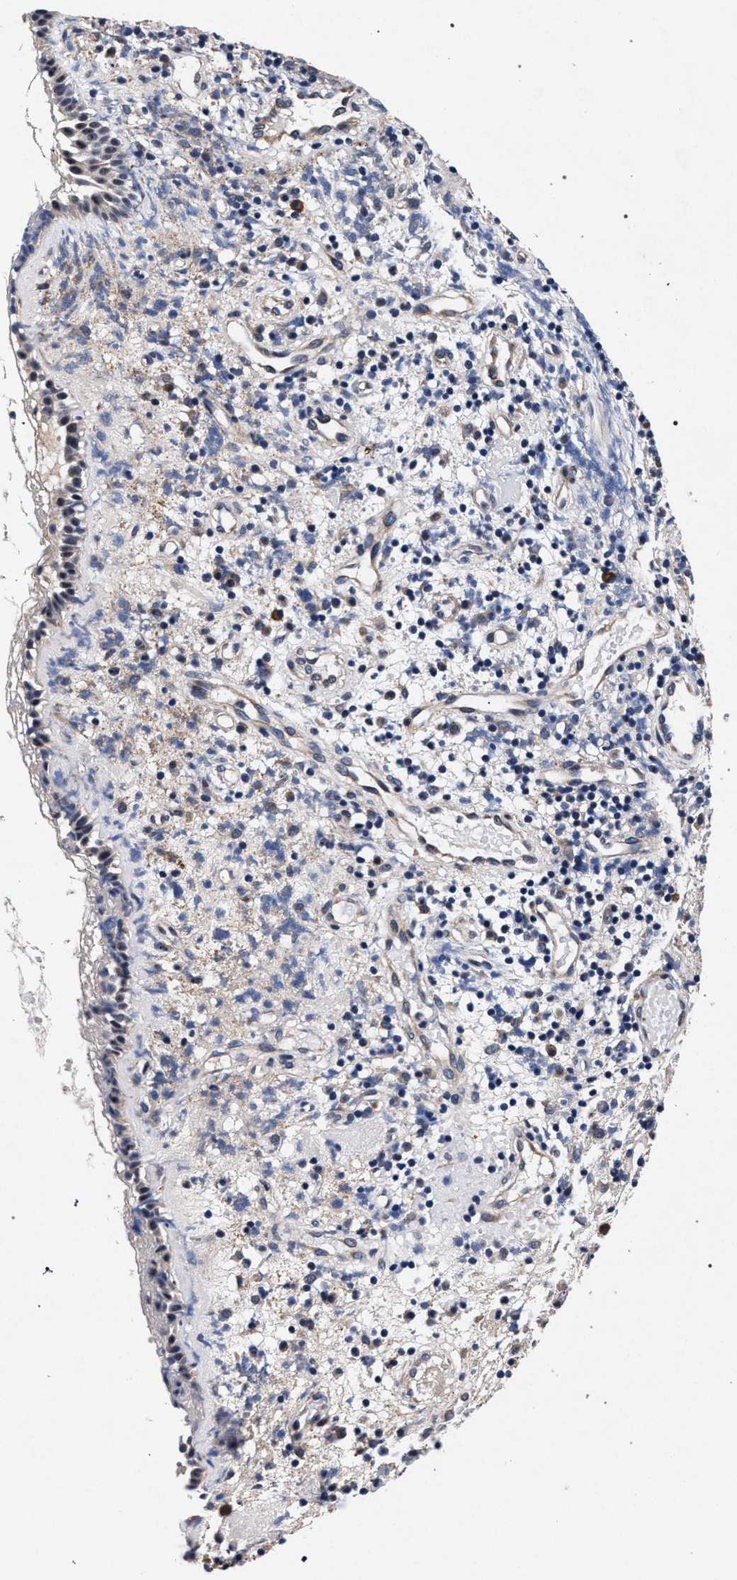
{"staining": {"intensity": "negative", "quantity": "none", "location": "none"}, "tissue": "nasopharynx", "cell_type": "Respiratory epithelial cells", "image_type": "normal", "snomed": [{"axis": "morphology", "description": "Normal tissue, NOS"}, {"axis": "morphology", "description": "Basal cell carcinoma"}, {"axis": "topography", "description": "Cartilage tissue"}, {"axis": "topography", "description": "Nasopharynx"}, {"axis": "topography", "description": "Oral tissue"}], "caption": "A micrograph of human nasopharynx is negative for staining in respiratory epithelial cells. (Brightfield microscopy of DAB immunohistochemistry (IHC) at high magnification).", "gene": "CFAP95", "patient": {"sex": "female", "age": 77}}